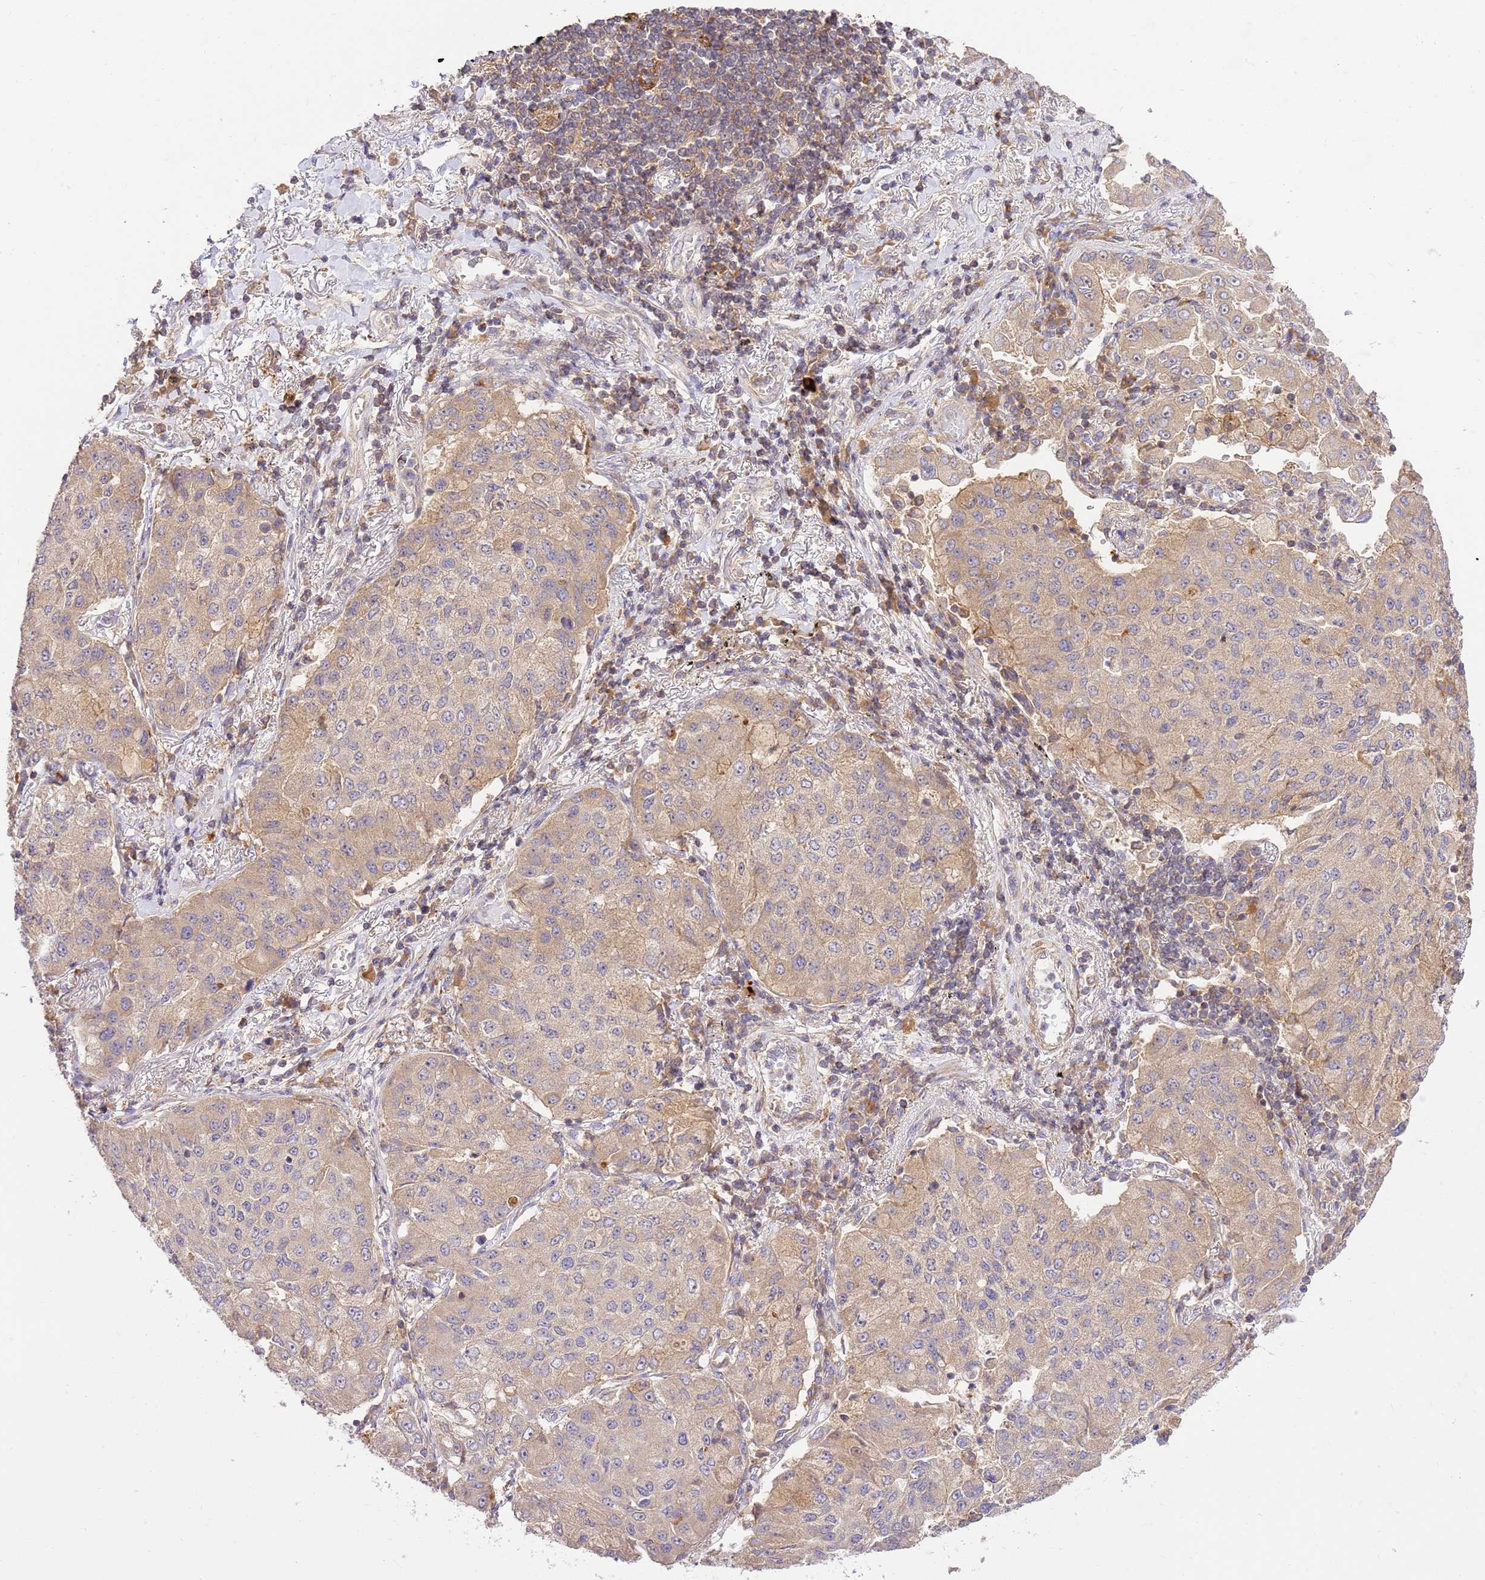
{"staining": {"intensity": "moderate", "quantity": "<25%", "location": "cytoplasmic/membranous"}, "tissue": "lung cancer", "cell_type": "Tumor cells", "image_type": "cancer", "snomed": [{"axis": "morphology", "description": "Squamous cell carcinoma, NOS"}, {"axis": "topography", "description": "Lung"}], "caption": "Lung cancer stained with a protein marker reveals moderate staining in tumor cells.", "gene": "GAREM1", "patient": {"sex": "male", "age": 74}}